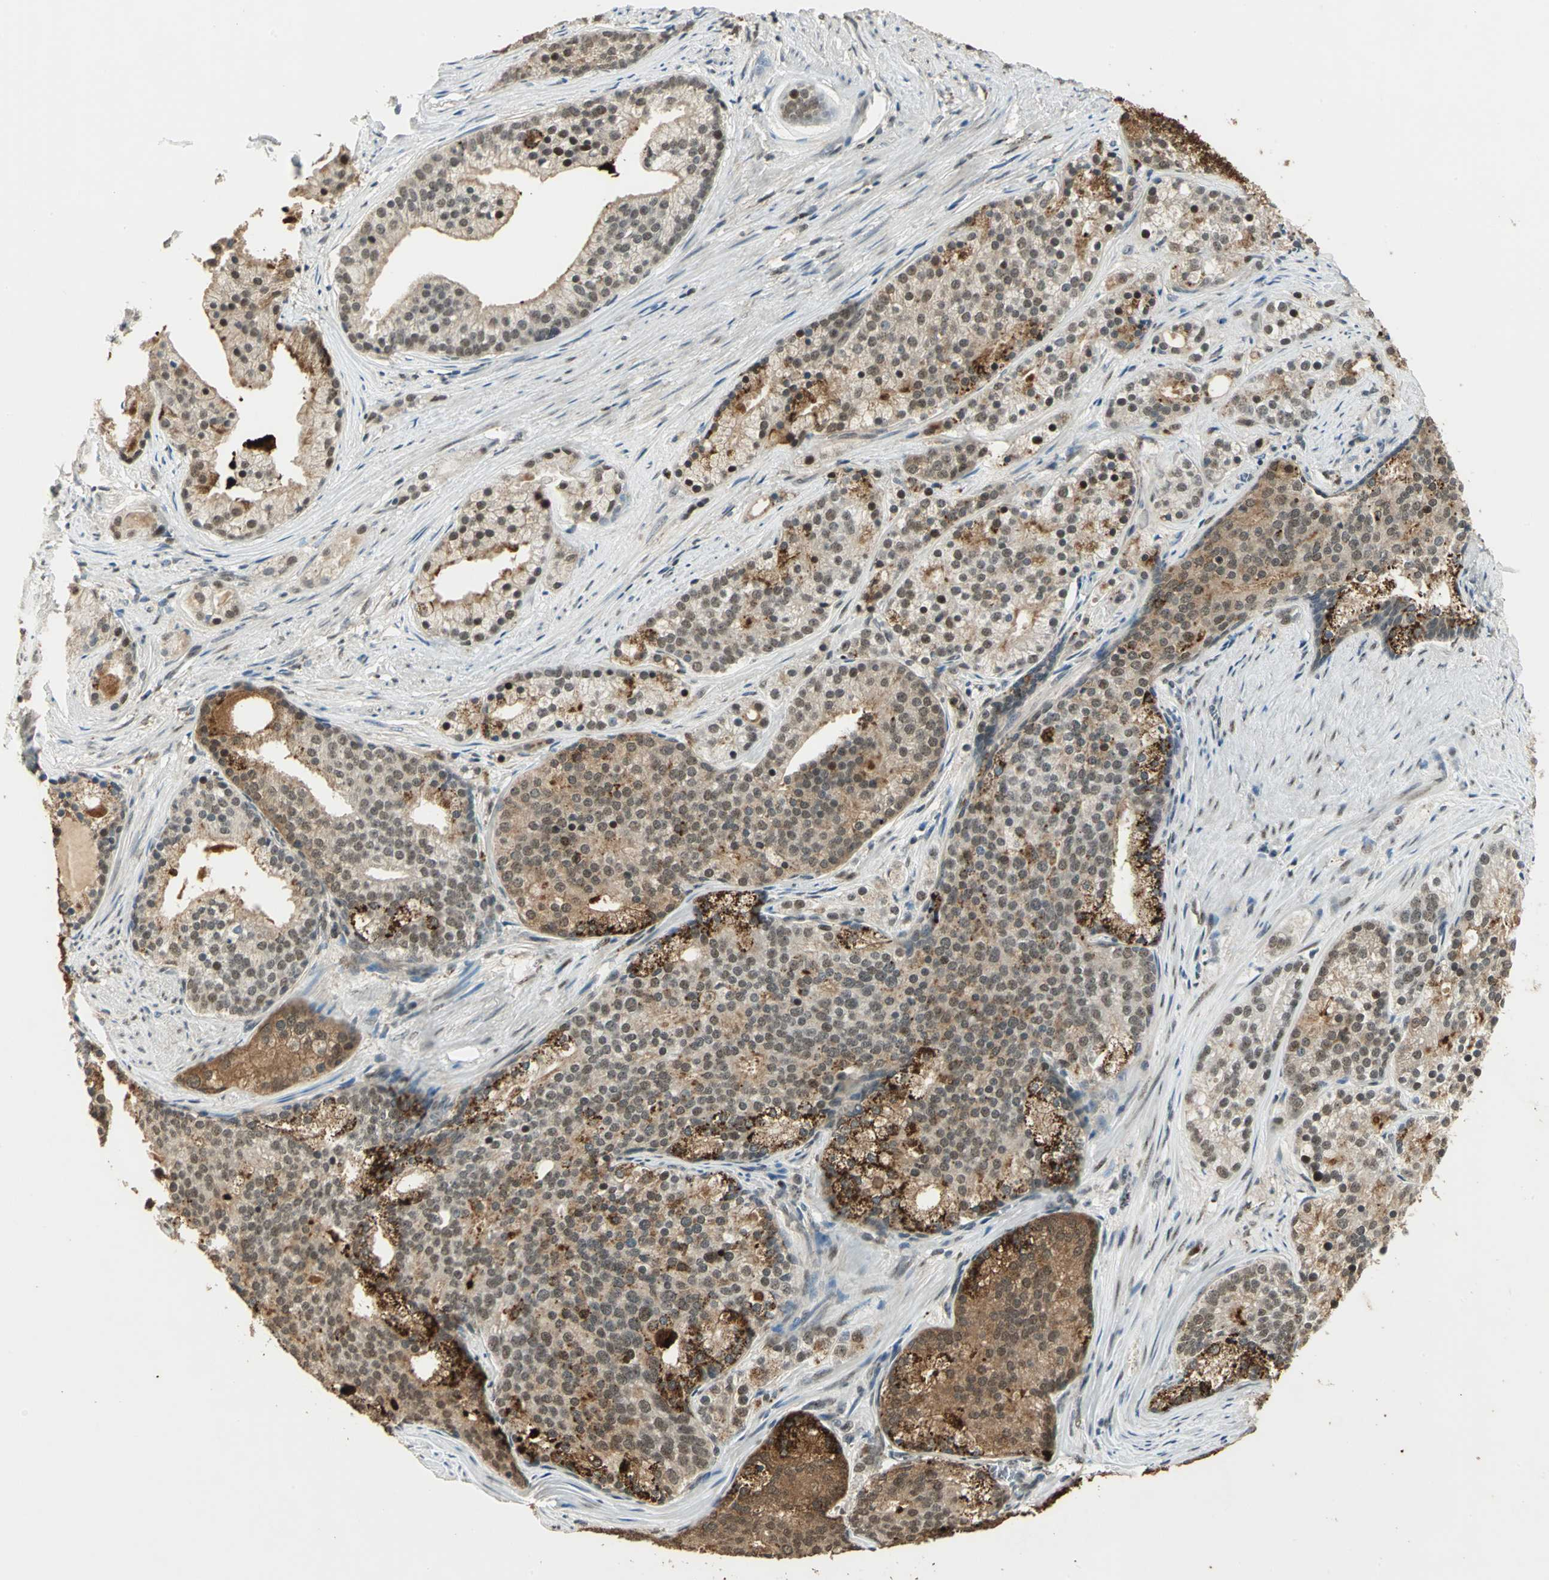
{"staining": {"intensity": "strong", "quantity": "25%-75%", "location": "cytoplasmic/membranous,nuclear"}, "tissue": "prostate cancer", "cell_type": "Tumor cells", "image_type": "cancer", "snomed": [{"axis": "morphology", "description": "Adenocarcinoma, Low grade"}, {"axis": "topography", "description": "Prostate"}], "caption": "Prostate adenocarcinoma (low-grade) tissue shows strong cytoplasmic/membranous and nuclear staining in about 25%-75% of tumor cells", "gene": "RAD17", "patient": {"sex": "male", "age": 71}}